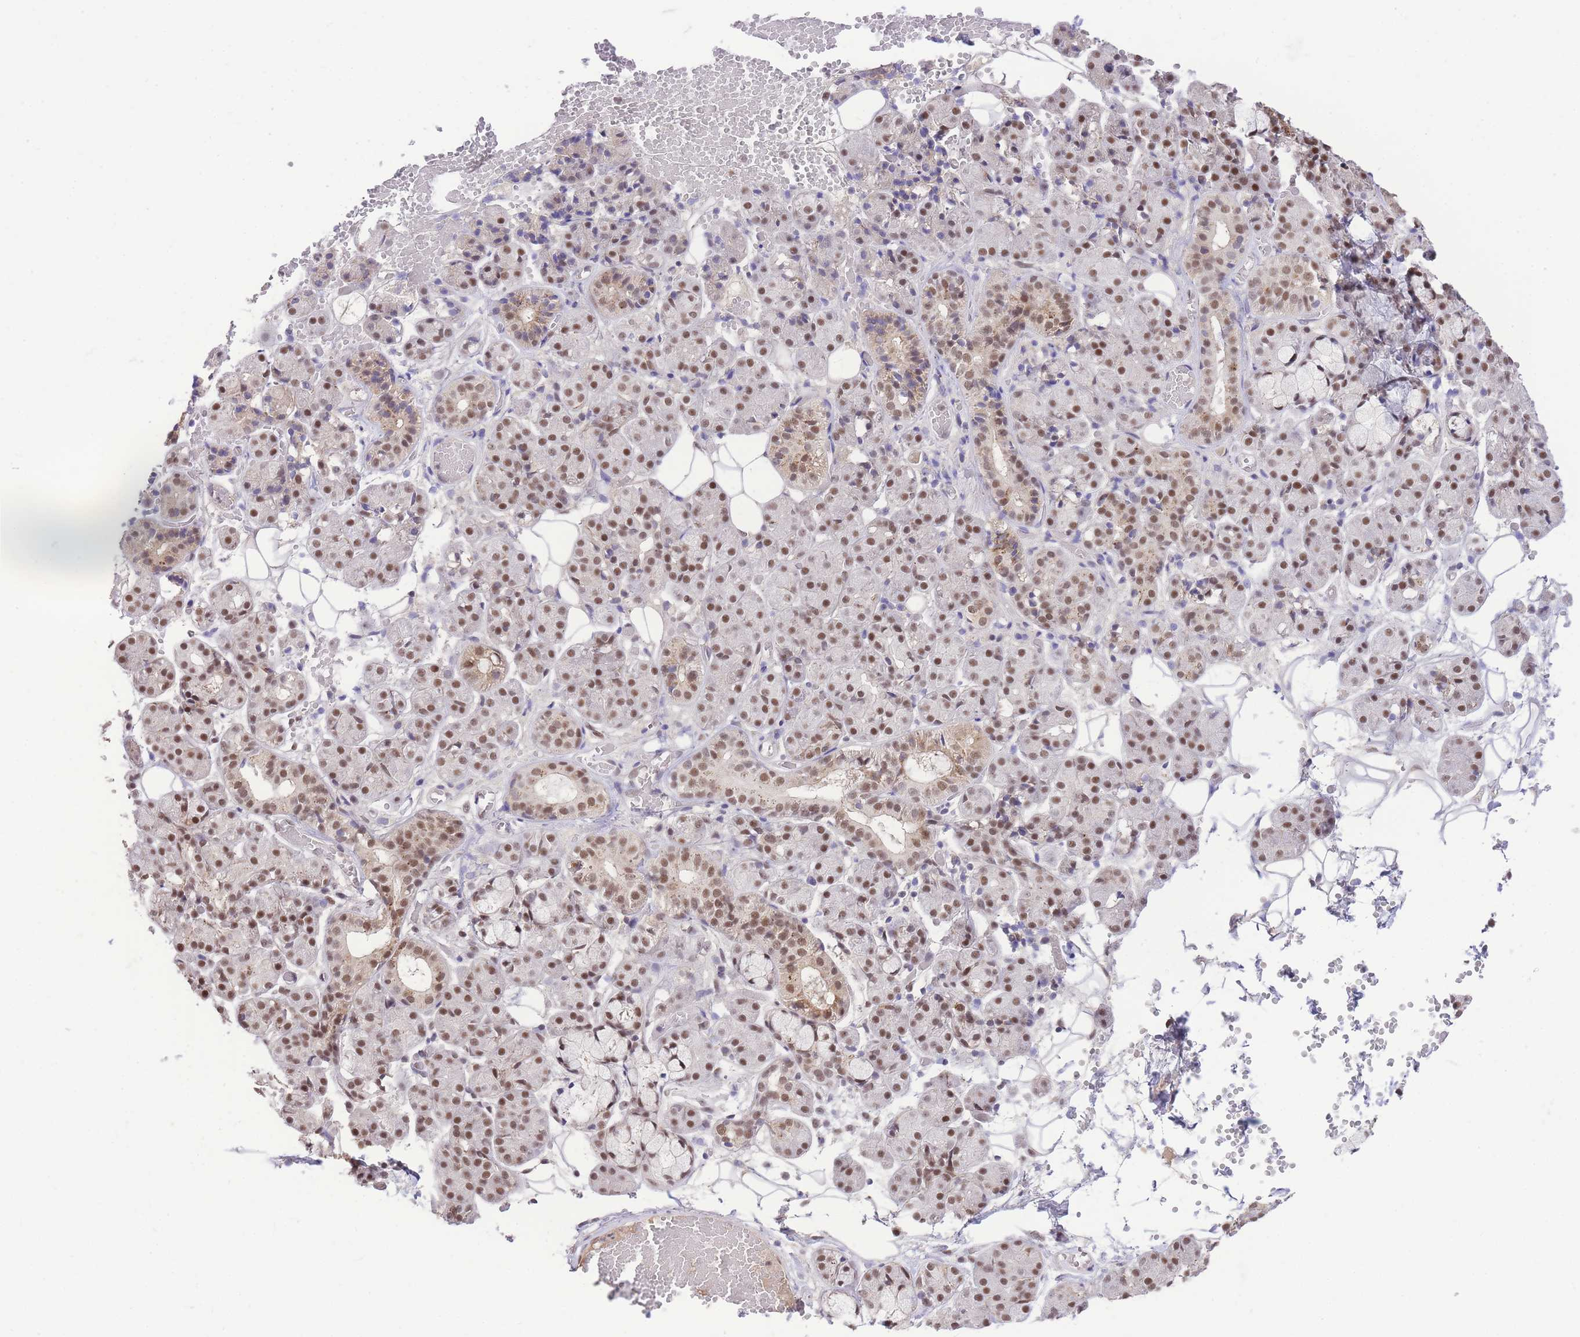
{"staining": {"intensity": "moderate", "quantity": ">75%", "location": "nuclear"}, "tissue": "salivary gland", "cell_type": "Glandular cells", "image_type": "normal", "snomed": [{"axis": "morphology", "description": "Normal tissue, NOS"}, {"axis": "topography", "description": "Salivary gland"}], "caption": "IHC of normal human salivary gland exhibits medium levels of moderate nuclear positivity in about >75% of glandular cells.", "gene": "UBXN7", "patient": {"sex": "male", "age": 63}}